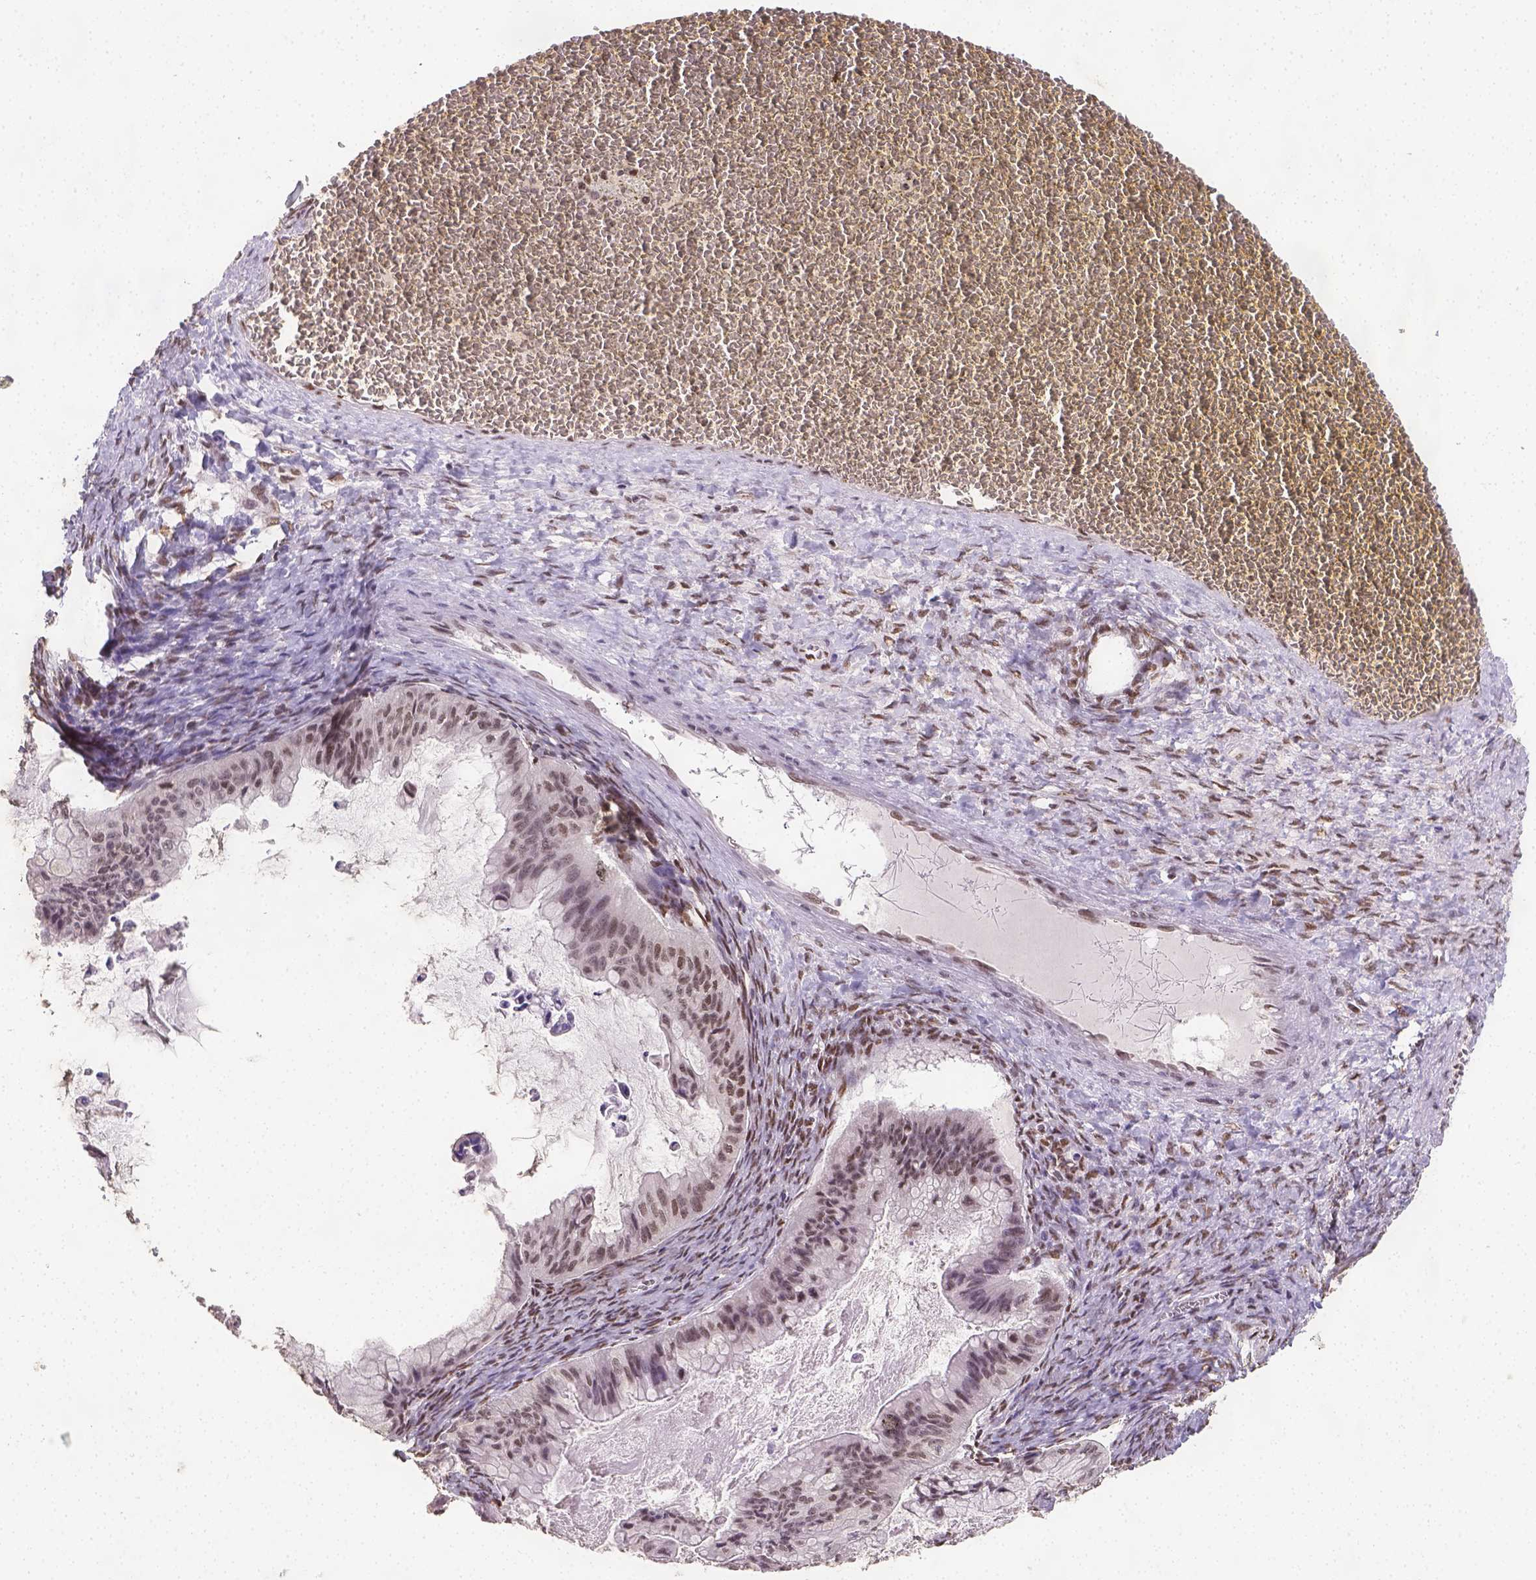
{"staining": {"intensity": "moderate", "quantity": ">75%", "location": "nuclear"}, "tissue": "ovarian cancer", "cell_type": "Tumor cells", "image_type": "cancer", "snomed": [{"axis": "morphology", "description": "Cystadenocarcinoma, mucinous, NOS"}, {"axis": "topography", "description": "Ovary"}], "caption": "An immunohistochemistry histopathology image of neoplastic tissue is shown. Protein staining in brown labels moderate nuclear positivity in ovarian cancer (mucinous cystadenocarcinoma) within tumor cells.", "gene": "FANCE", "patient": {"sex": "female", "age": 72}}